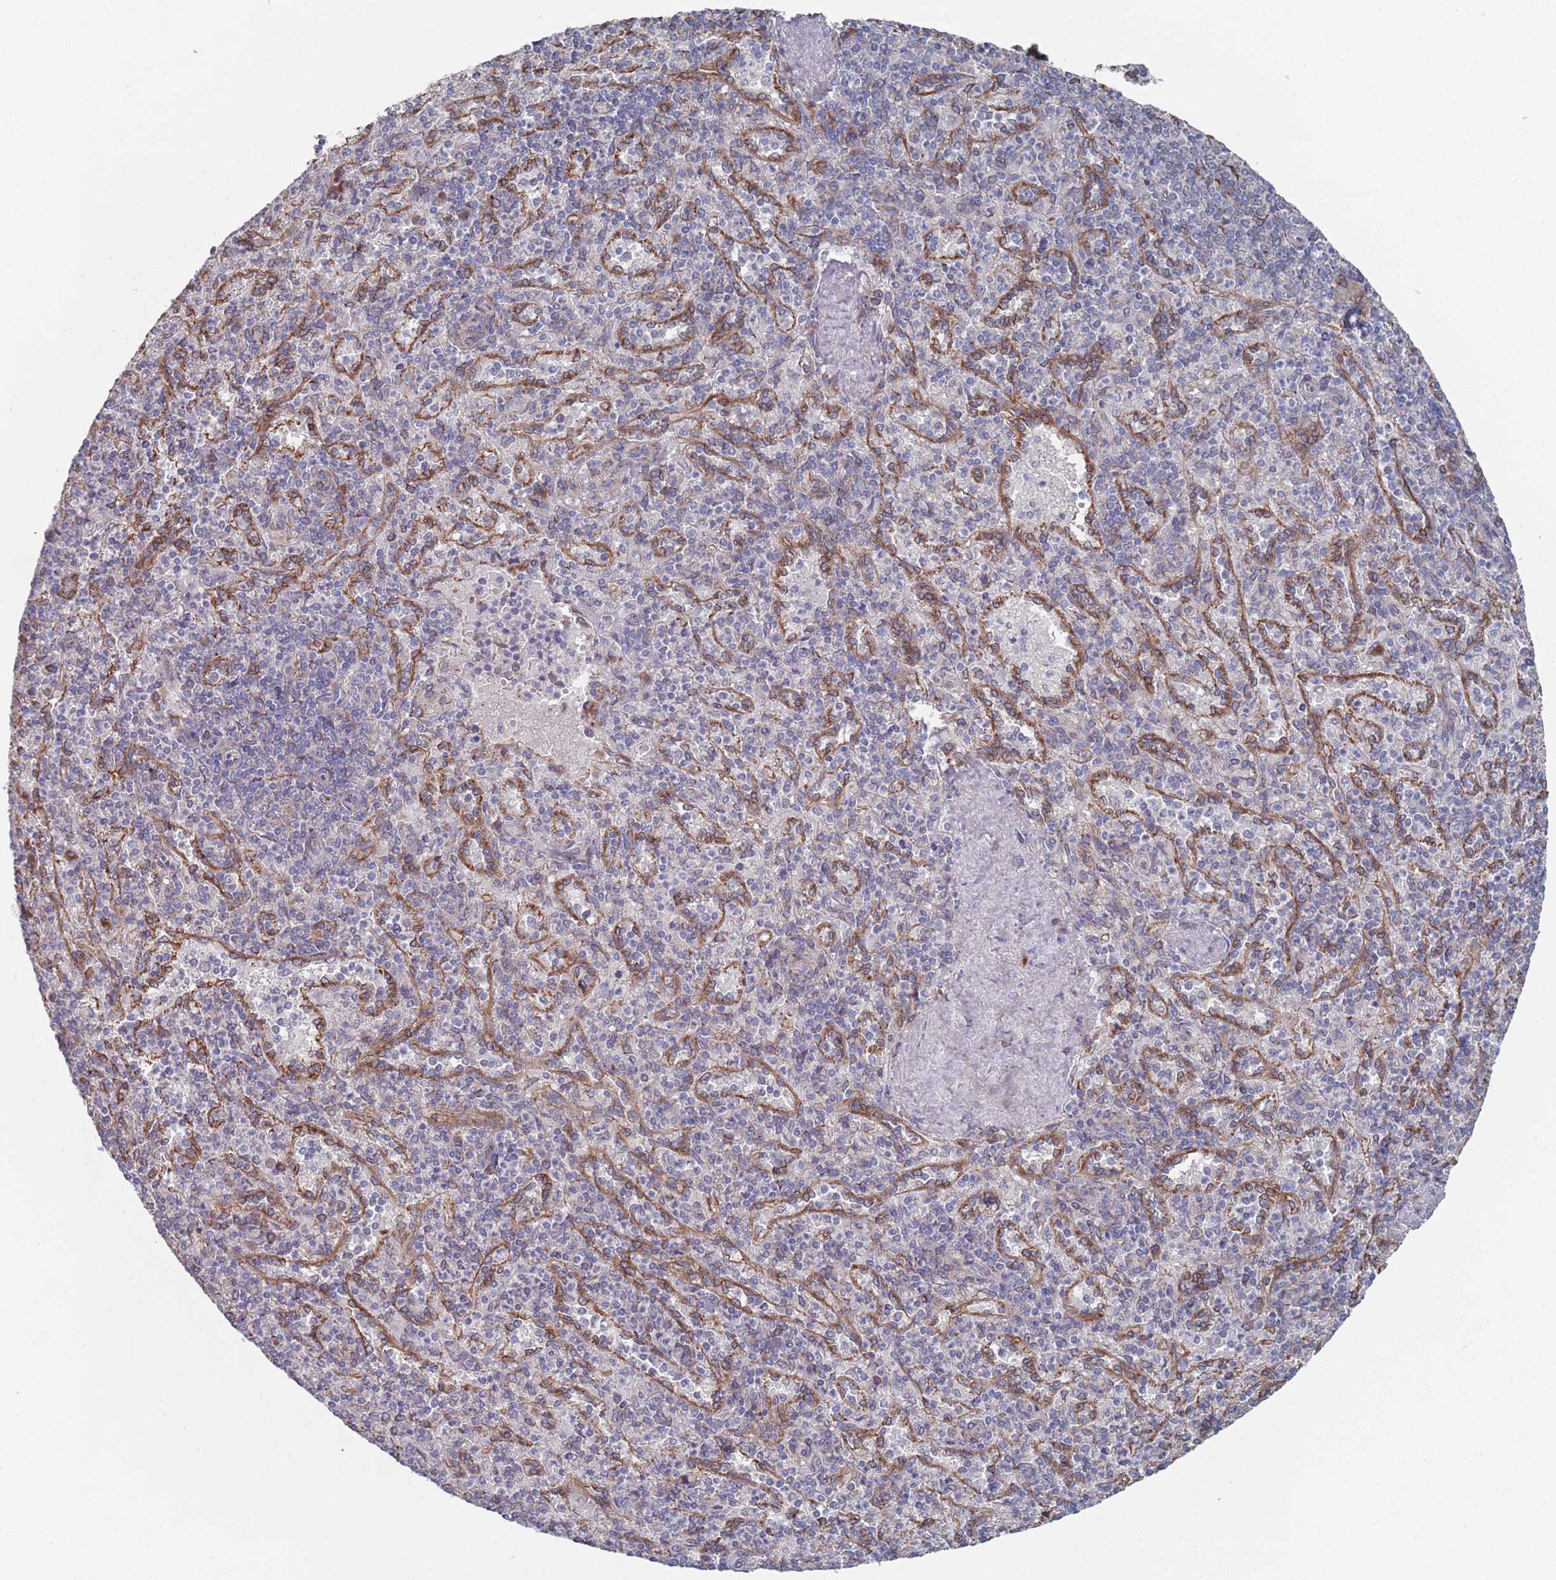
{"staining": {"intensity": "negative", "quantity": "none", "location": "none"}, "tissue": "spleen", "cell_type": "Cells in red pulp", "image_type": "normal", "snomed": [{"axis": "morphology", "description": "Normal tissue, NOS"}, {"axis": "topography", "description": "Spleen"}], "caption": "This is an IHC image of normal human spleen. There is no positivity in cells in red pulp.", "gene": "CCDC106", "patient": {"sex": "male", "age": 82}}